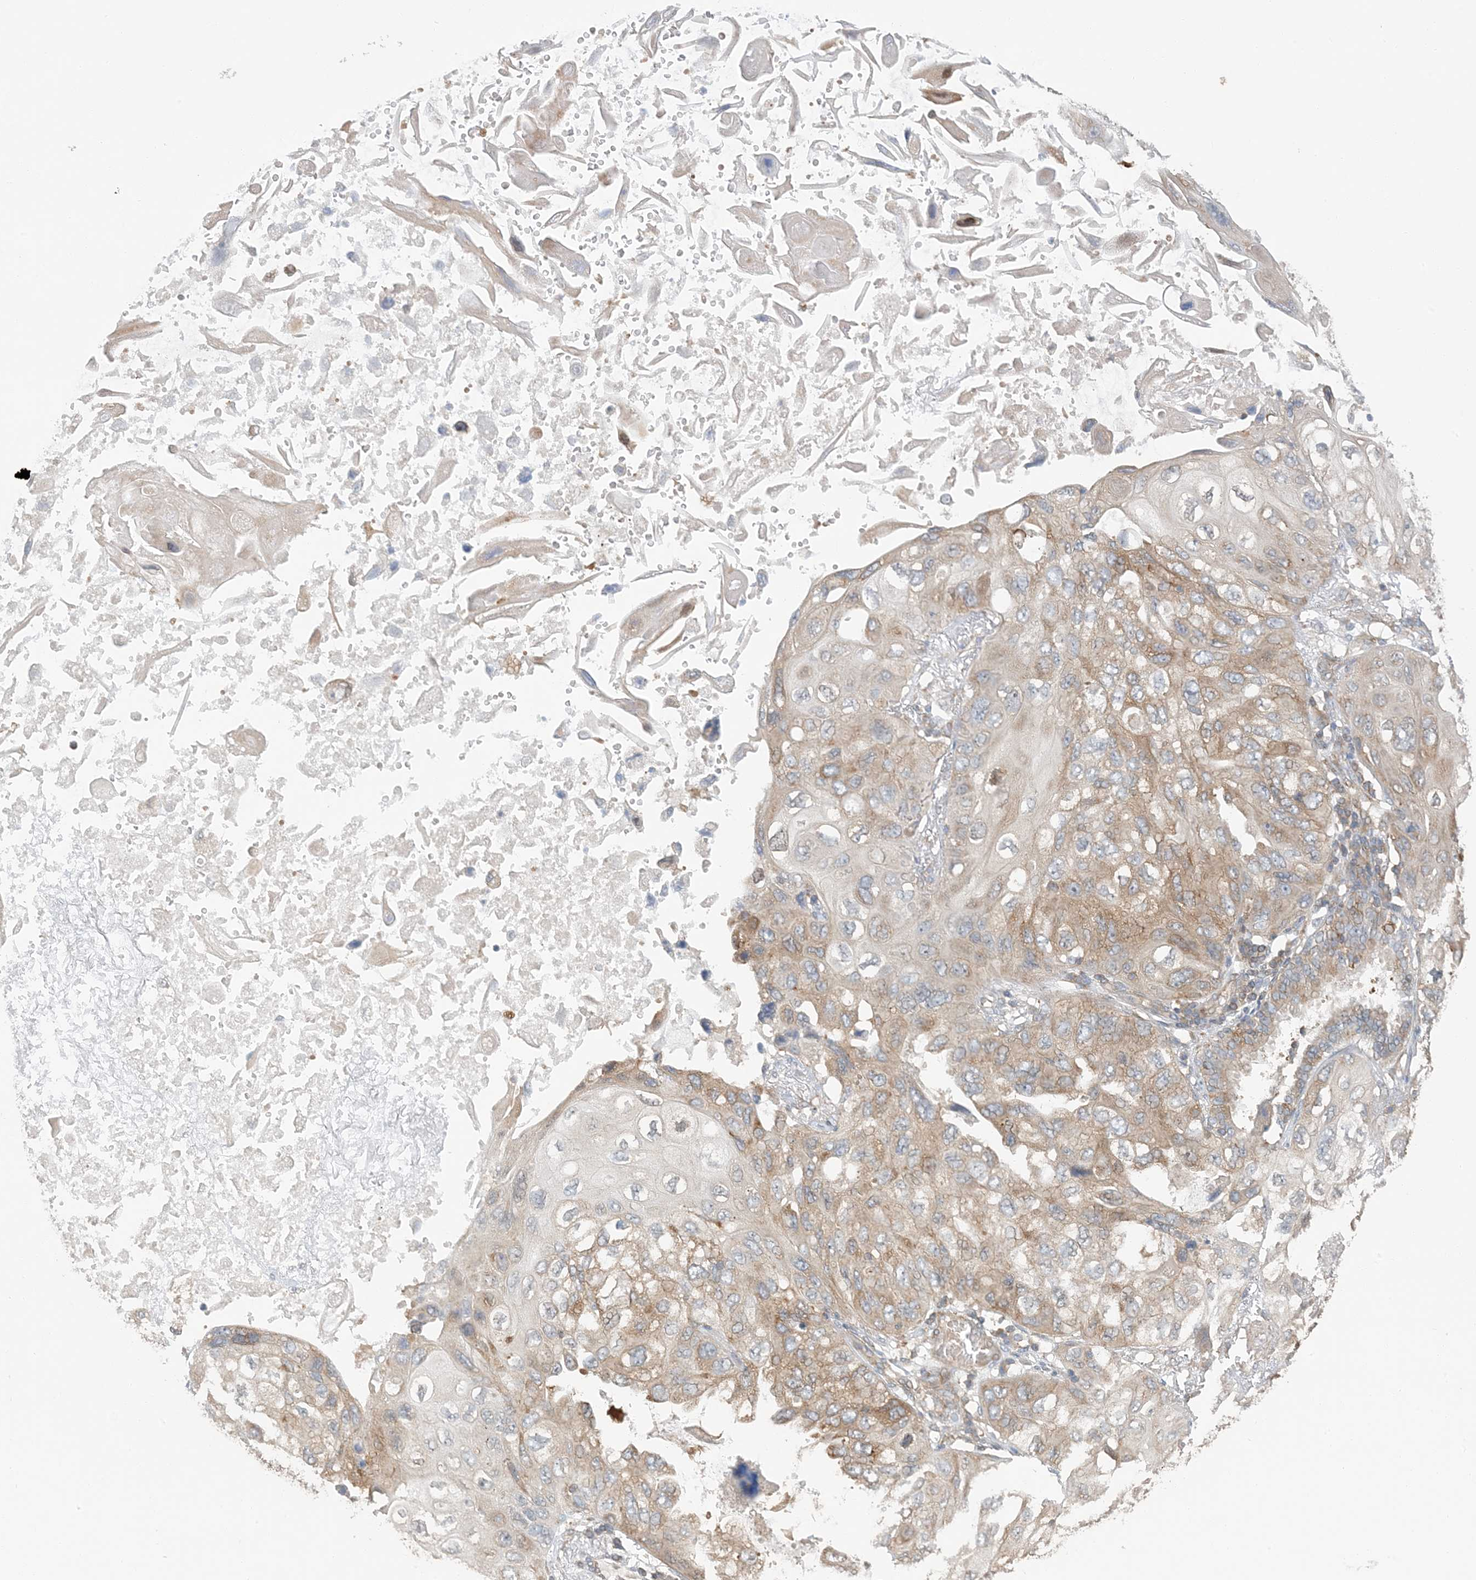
{"staining": {"intensity": "moderate", "quantity": "25%-75%", "location": "cytoplasmic/membranous"}, "tissue": "lung cancer", "cell_type": "Tumor cells", "image_type": "cancer", "snomed": [{"axis": "morphology", "description": "Squamous cell carcinoma, NOS"}, {"axis": "topography", "description": "Lung"}], "caption": "Immunohistochemistry of lung cancer (squamous cell carcinoma) reveals medium levels of moderate cytoplasmic/membranous positivity in about 25%-75% of tumor cells. Immunohistochemistry (ihc) stains the protein of interest in brown and the nuclei are stained blue.", "gene": "ATP13A2", "patient": {"sex": "female", "age": 73}}